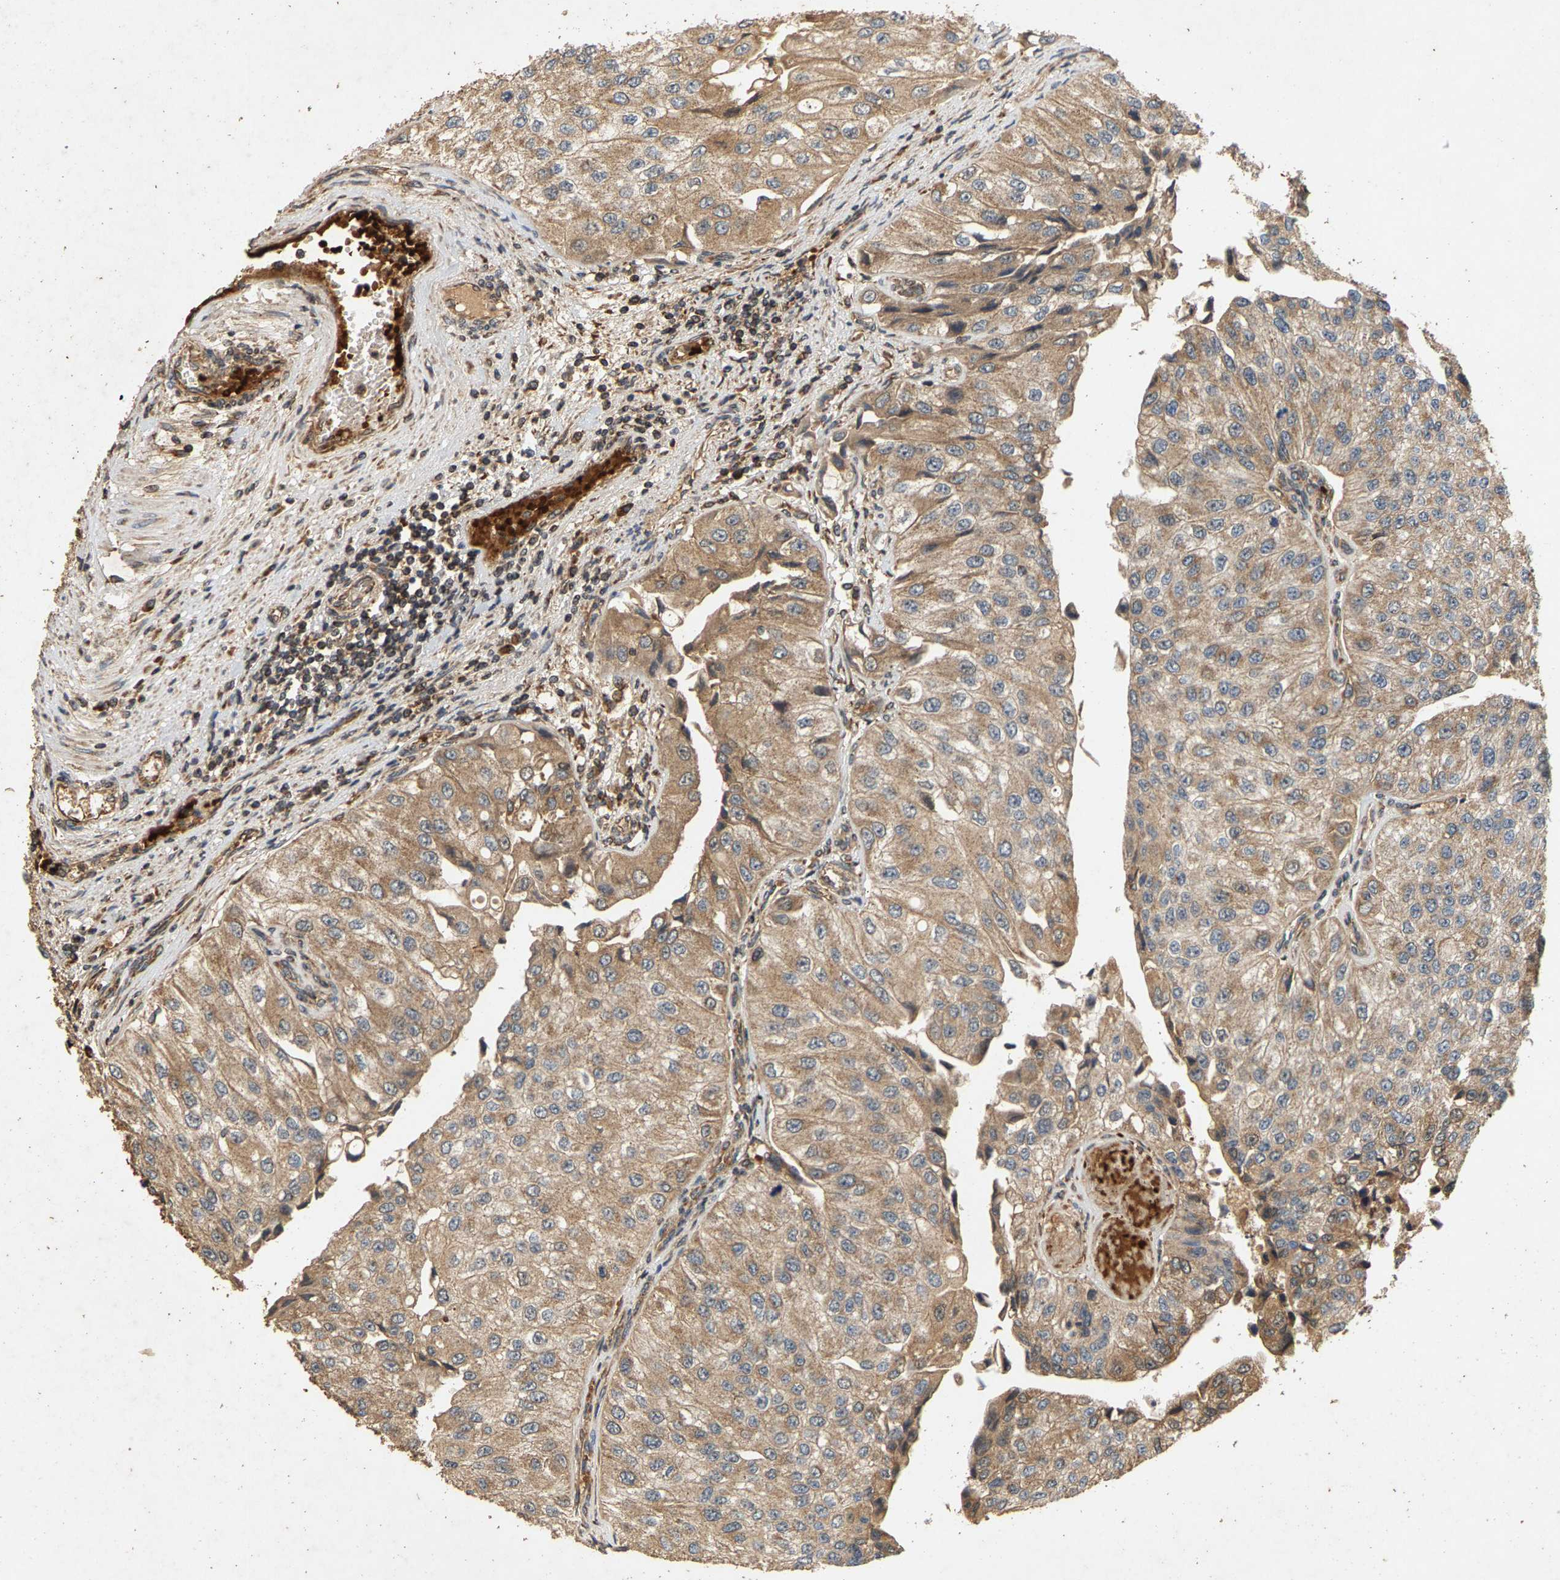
{"staining": {"intensity": "weak", "quantity": ">75%", "location": "cytoplasmic/membranous"}, "tissue": "urothelial cancer", "cell_type": "Tumor cells", "image_type": "cancer", "snomed": [{"axis": "morphology", "description": "Urothelial carcinoma, High grade"}, {"axis": "topography", "description": "Kidney"}, {"axis": "topography", "description": "Urinary bladder"}], "caption": "Protein expression analysis of human urothelial carcinoma (high-grade) reveals weak cytoplasmic/membranous expression in approximately >75% of tumor cells.", "gene": "CIDEC", "patient": {"sex": "male", "age": 77}}